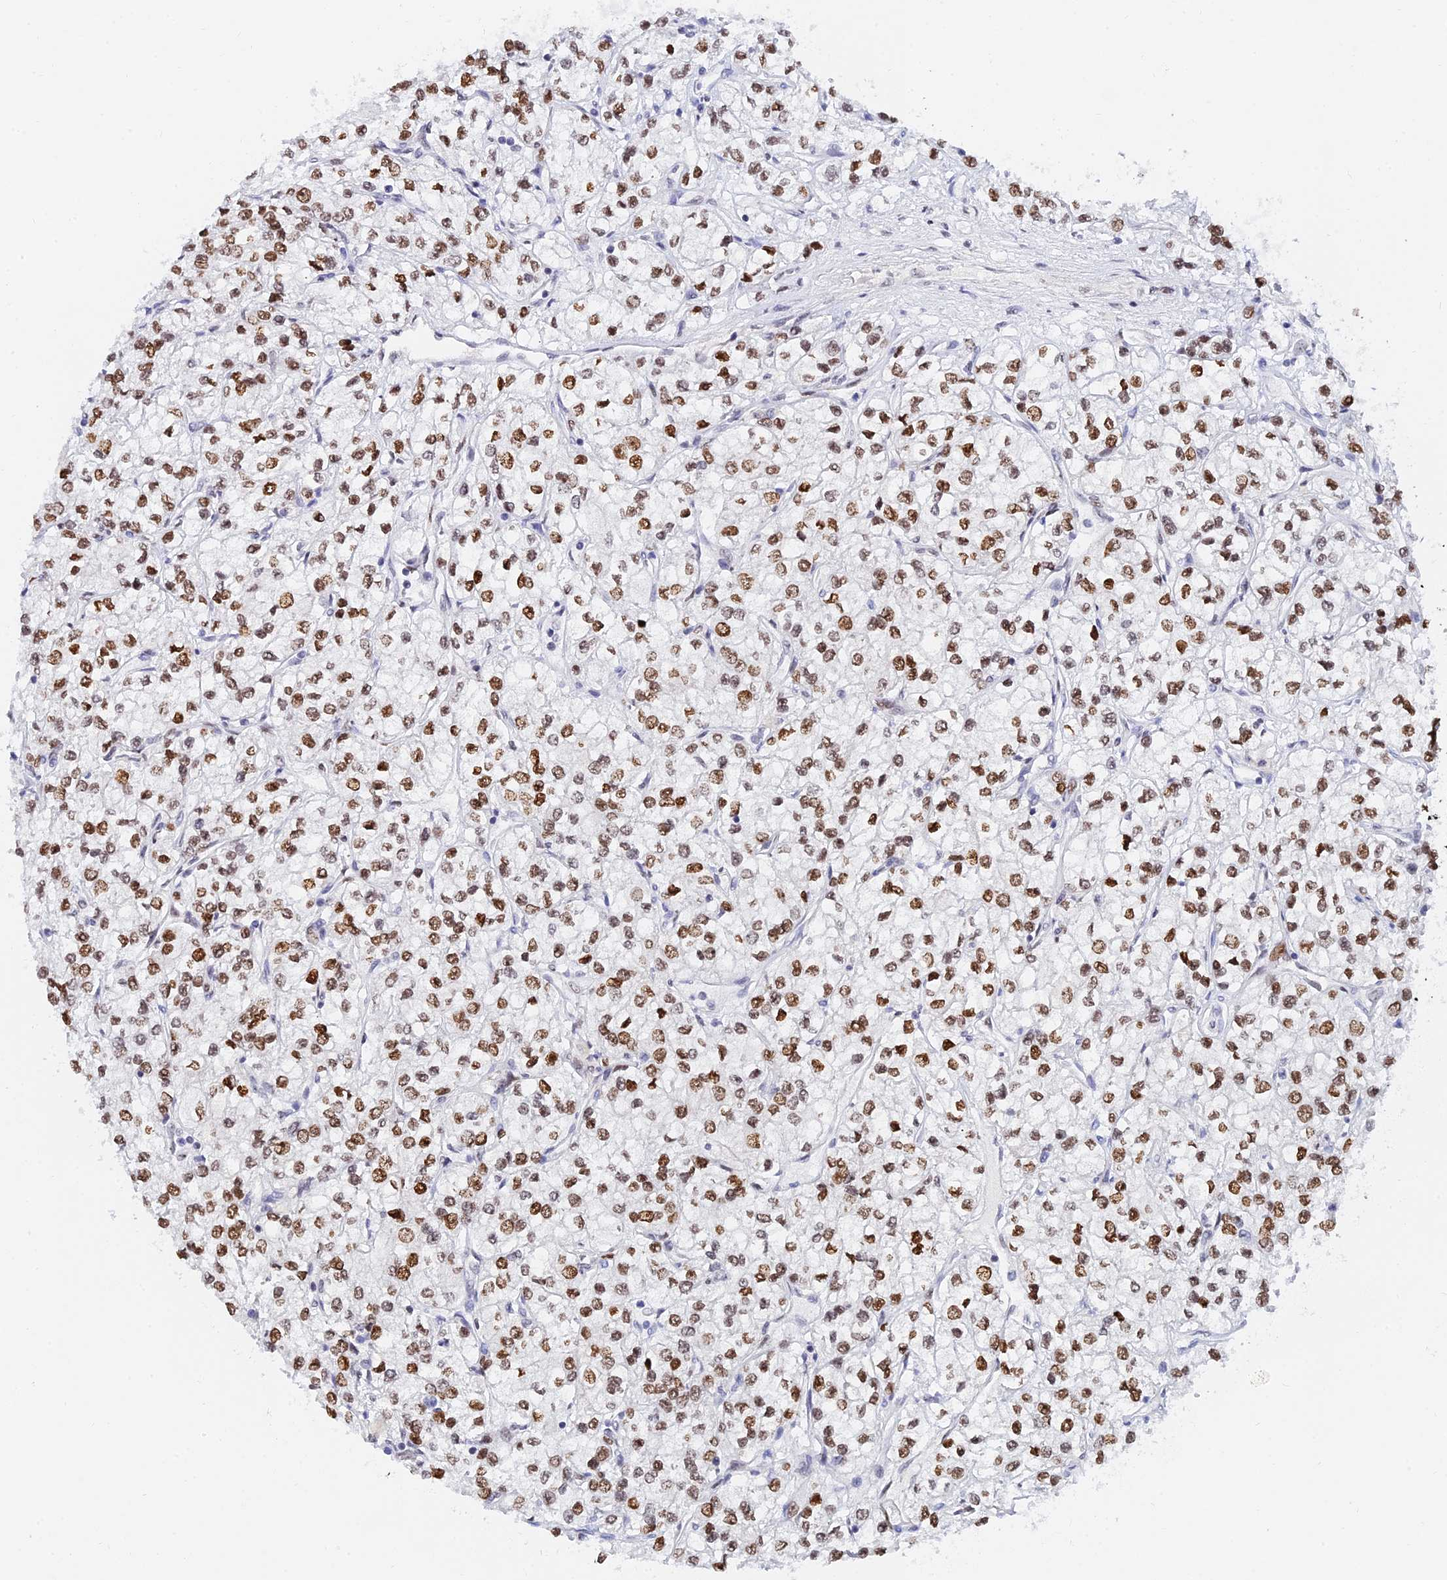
{"staining": {"intensity": "moderate", "quantity": ">75%", "location": "nuclear"}, "tissue": "renal cancer", "cell_type": "Tumor cells", "image_type": "cancer", "snomed": [{"axis": "morphology", "description": "Adenocarcinoma, NOS"}, {"axis": "topography", "description": "Kidney"}], "caption": "Adenocarcinoma (renal) tissue displays moderate nuclear expression in about >75% of tumor cells The staining was performed using DAB (3,3'-diaminobenzidine) to visualize the protein expression in brown, while the nuclei were stained in blue with hematoxylin (Magnification: 20x).", "gene": "RSL1D1", "patient": {"sex": "male", "age": 80}}